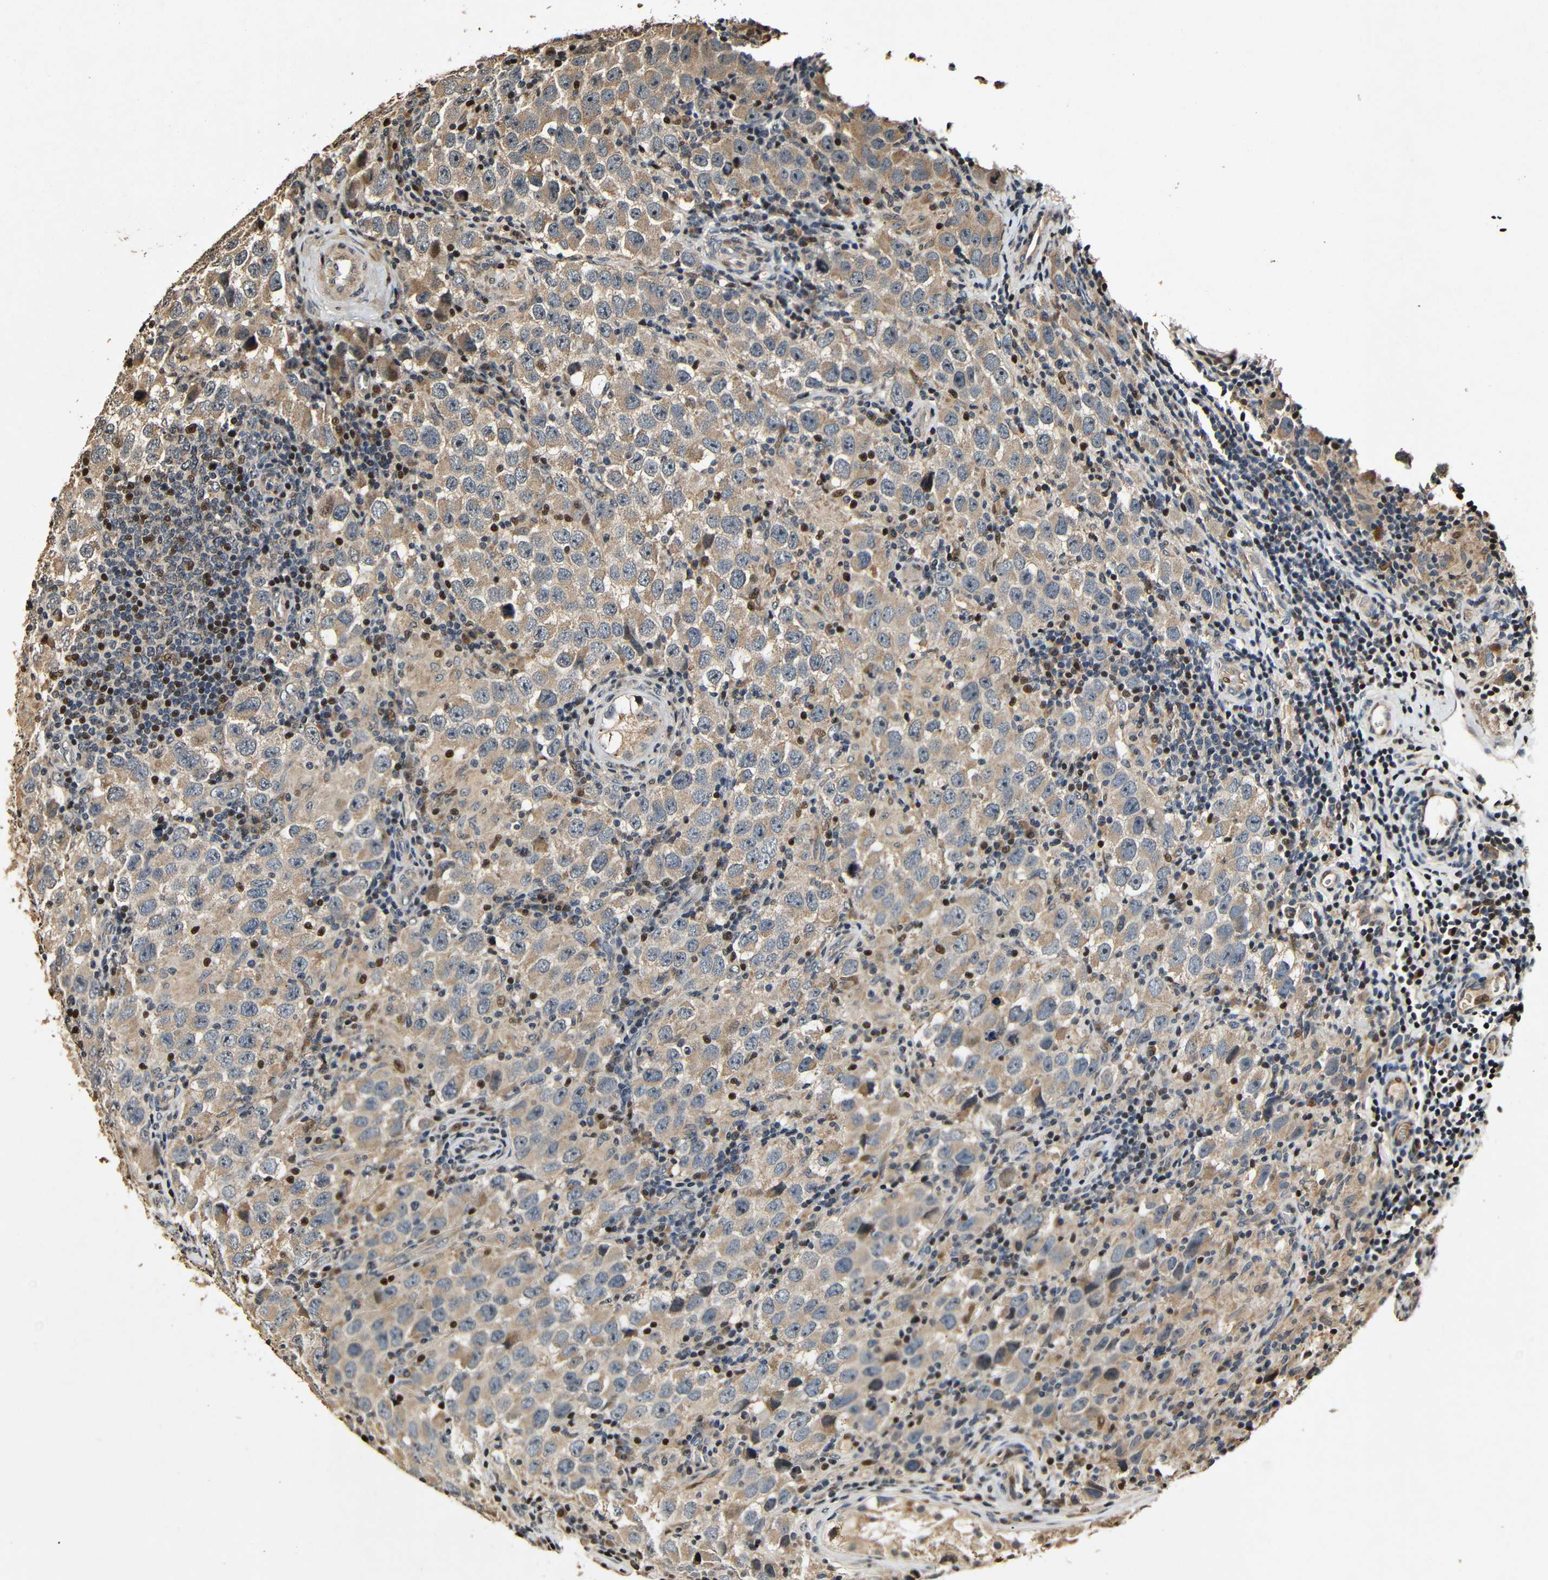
{"staining": {"intensity": "moderate", "quantity": ">75%", "location": "cytoplasmic/membranous"}, "tissue": "testis cancer", "cell_type": "Tumor cells", "image_type": "cancer", "snomed": [{"axis": "morphology", "description": "Carcinoma, Embryonal, NOS"}, {"axis": "topography", "description": "Testis"}], "caption": "Moderate cytoplasmic/membranous protein expression is identified in approximately >75% of tumor cells in testis cancer.", "gene": "KAZALD1", "patient": {"sex": "male", "age": 21}}